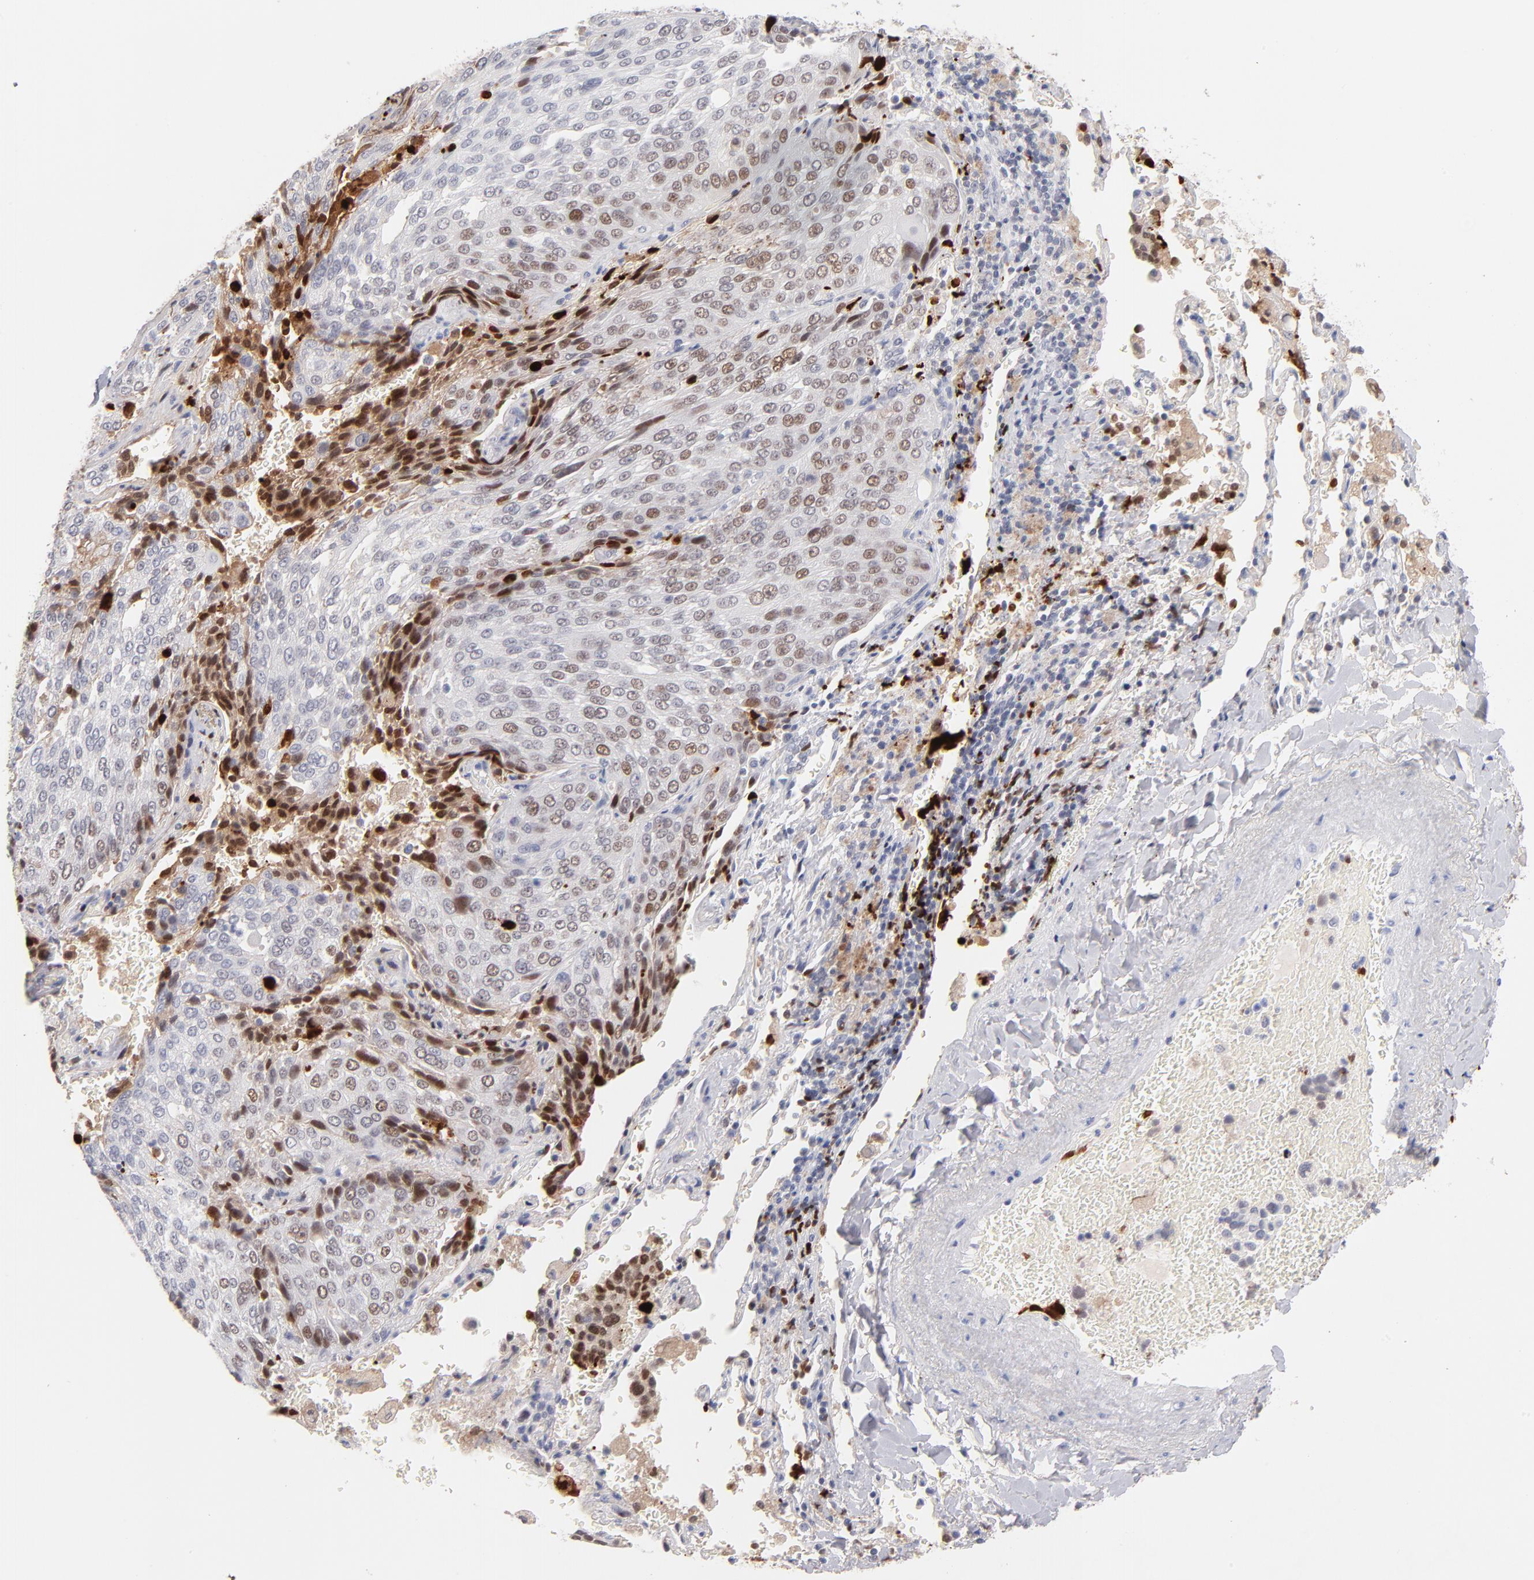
{"staining": {"intensity": "strong", "quantity": "25%-75%", "location": "nuclear"}, "tissue": "lung cancer", "cell_type": "Tumor cells", "image_type": "cancer", "snomed": [{"axis": "morphology", "description": "Squamous cell carcinoma, NOS"}, {"axis": "topography", "description": "Lung"}], "caption": "High-power microscopy captured an immunohistochemistry (IHC) histopathology image of lung cancer, revealing strong nuclear expression in approximately 25%-75% of tumor cells.", "gene": "PARP1", "patient": {"sex": "male", "age": 54}}